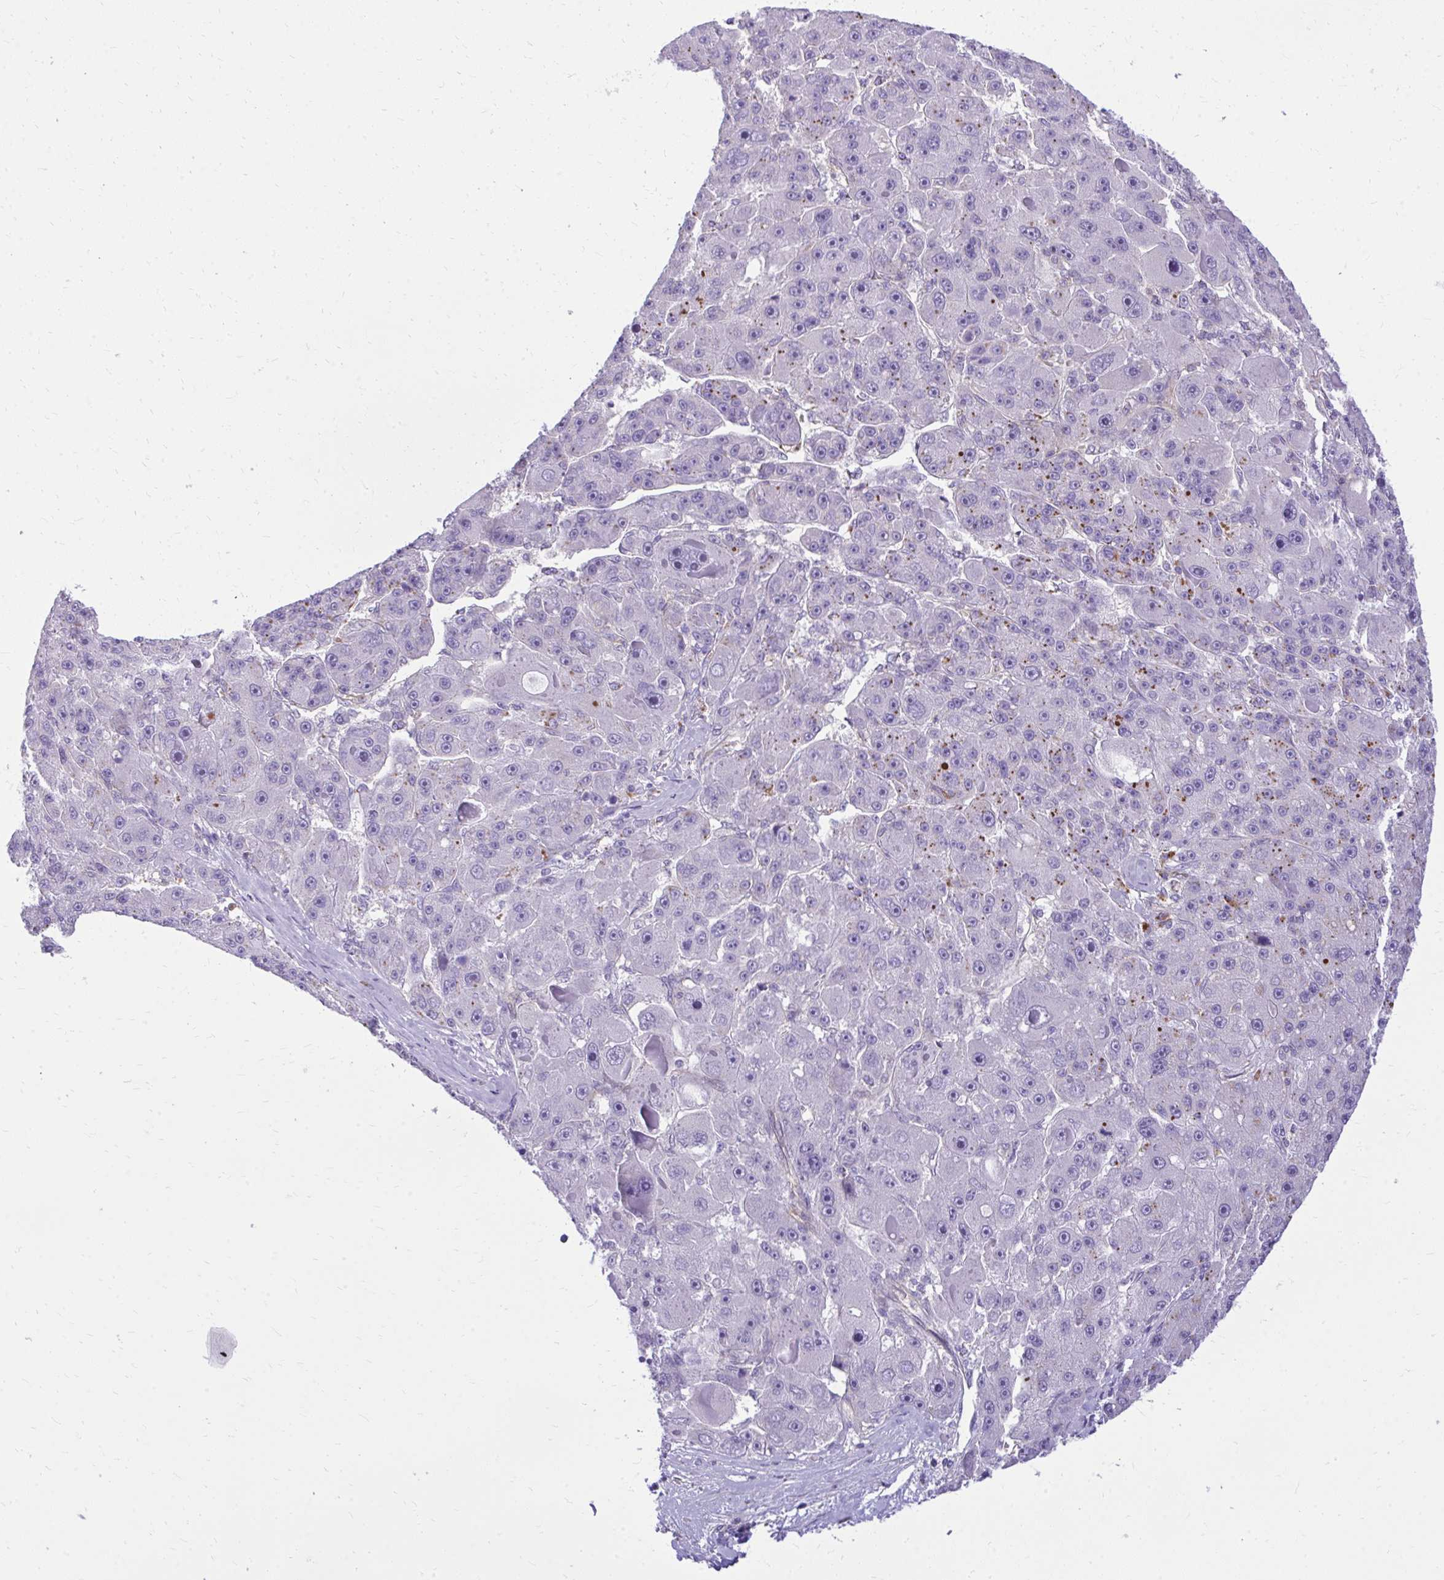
{"staining": {"intensity": "negative", "quantity": "none", "location": "none"}, "tissue": "liver cancer", "cell_type": "Tumor cells", "image_type": "cancer", "snomed": [{"axis": "morphology", "description": "Carcinoma, Hepatocellular, NOS"}, {"axis": "topography", "description": "Liver"}], "caption": "DAB immunohistochemical staining of hepatocellular carcinoma (liver) displays no significant staining in tumor cells. Brightfield microscopy of IHC stained with DAB (3,3'-diaminobenzidine) (brown) and hematoxylin (blue), captured at high magnification.", "gene": "GPRIN3", "patient": {"sex": "male", "age": 76}}